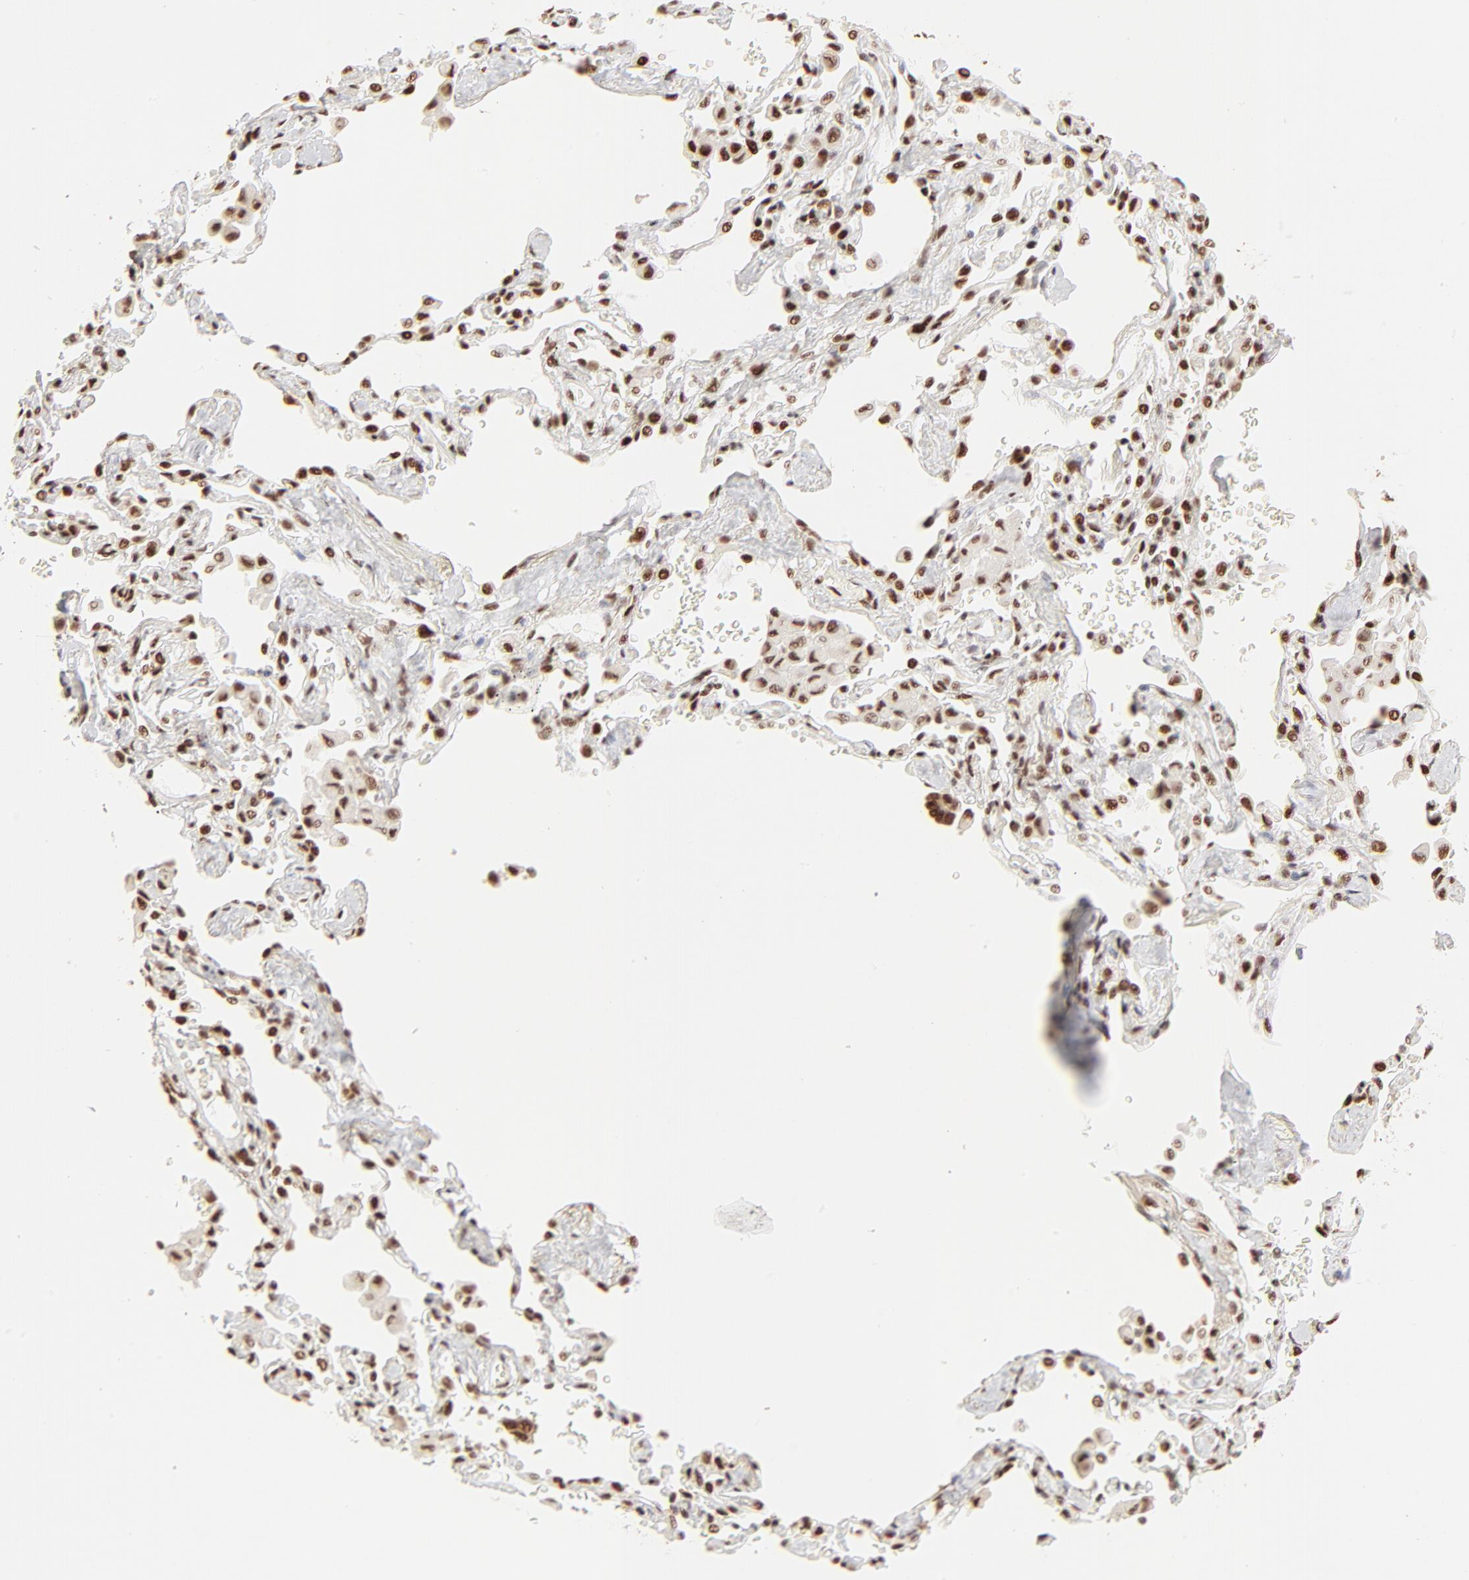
{"staining": {"intensity": "moderate", "quantity": ">75%", "location": "nuclear"}, "tissue": "lung cancer", "cell_type": "Tumor cells", "image_type": "cancer", "snomed": [{"axis": "morphology", "description": "Adenocarcinoma, NOS"}, {"axis": "topography", "description": "Lung"}], "caption": "The image shows staining of adenocarcinoma (lung), revealing moderate nuclear protein staining (brown color) within tumor cells.", "gene": "TARDBP", "patient": {"sex": "female", "age": 64}}